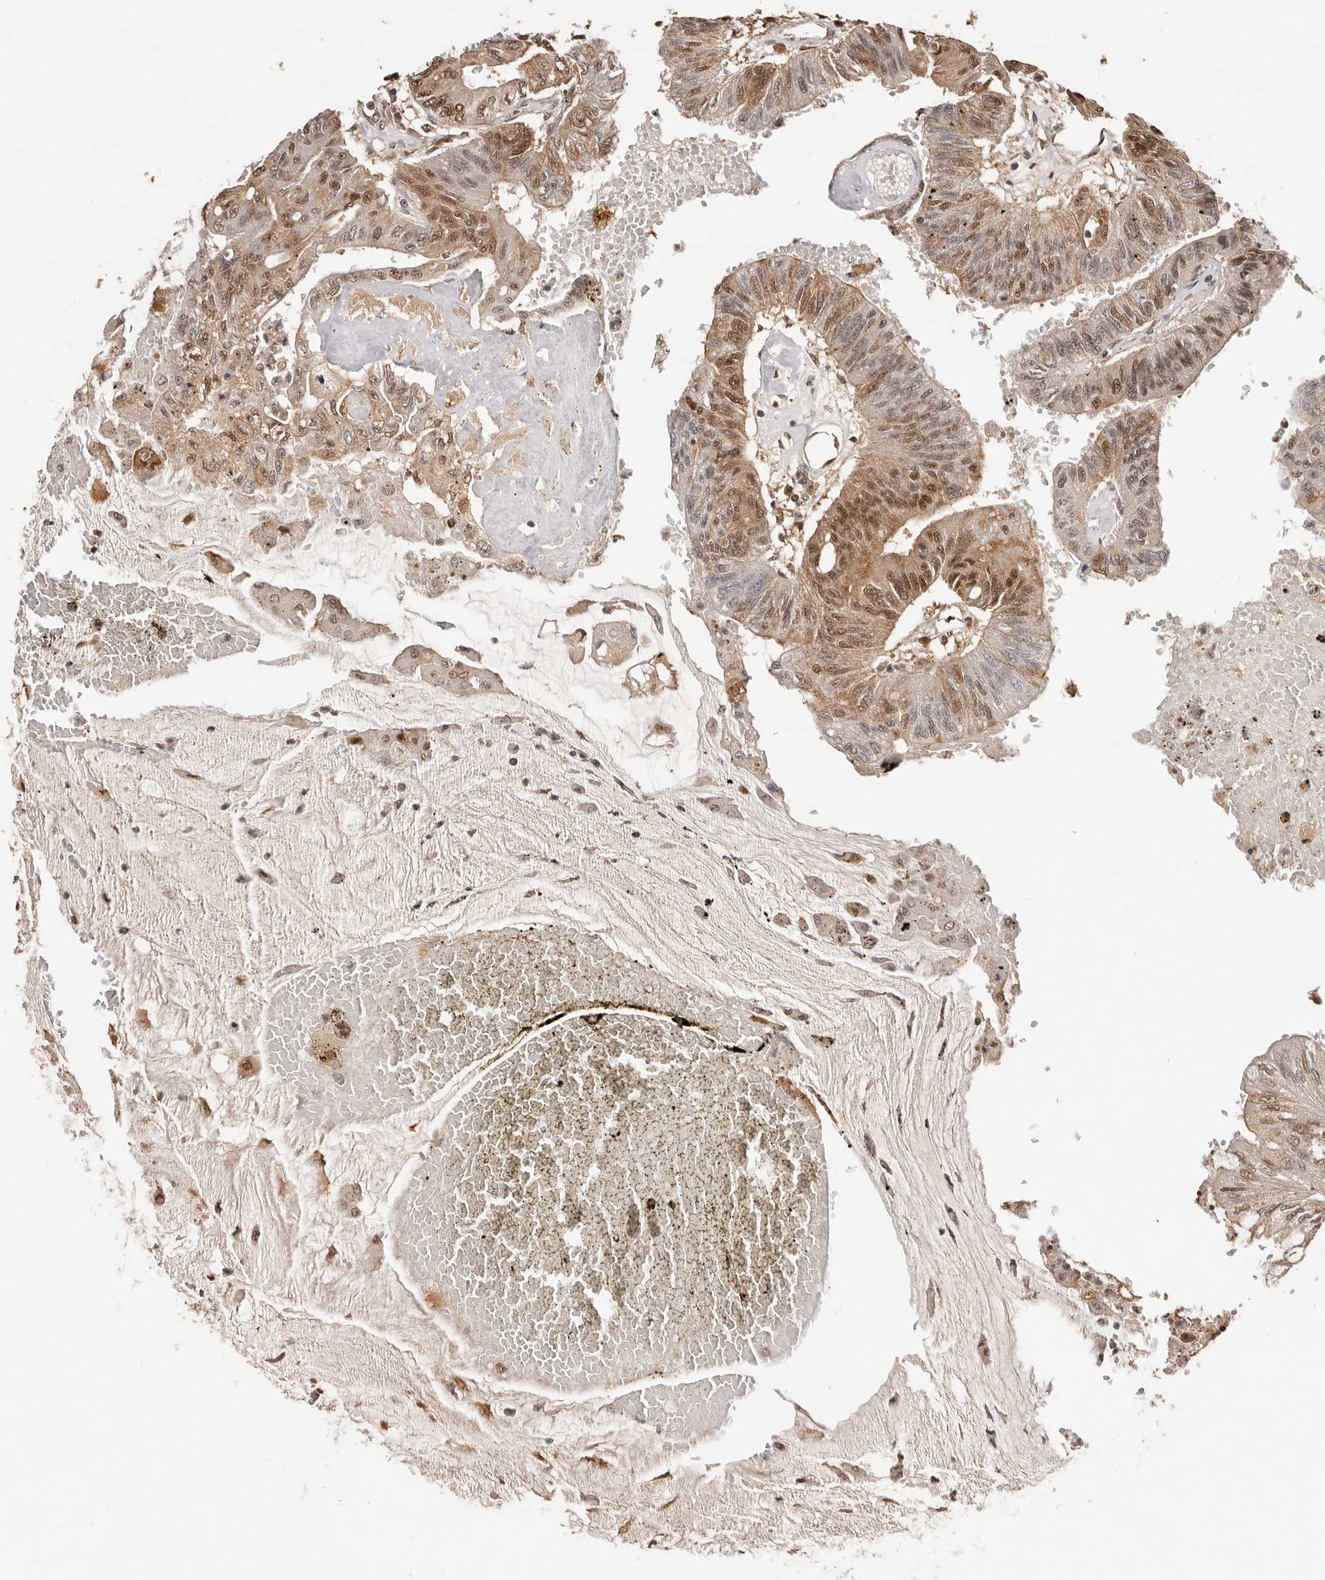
{"staining": {"intensity": "moderate", "quantity": ">75%", "location": "cytoplasmic/membranous,nuclear"}, "tissue": "colorectal cancer", "cell_type": "Tumor cells", "image_type": "cancer", "snomed": [{"axis": "morphology", "description": "Adenoma, NOS"}, {"axis": "morphology", "description": "Adenocarcinoma, NOS"}, {"axis": "topography", "description": "Colon"}], "caption": "DAB immunohistochemical staining of adenocarcinoma (colorectal) exhibits moderate cytoplasmic/membranous and nuclear protein staining in about >75% of tumor cells.", "gene": "PSMA5", "patient": {"sex": "male", "age": 79}}